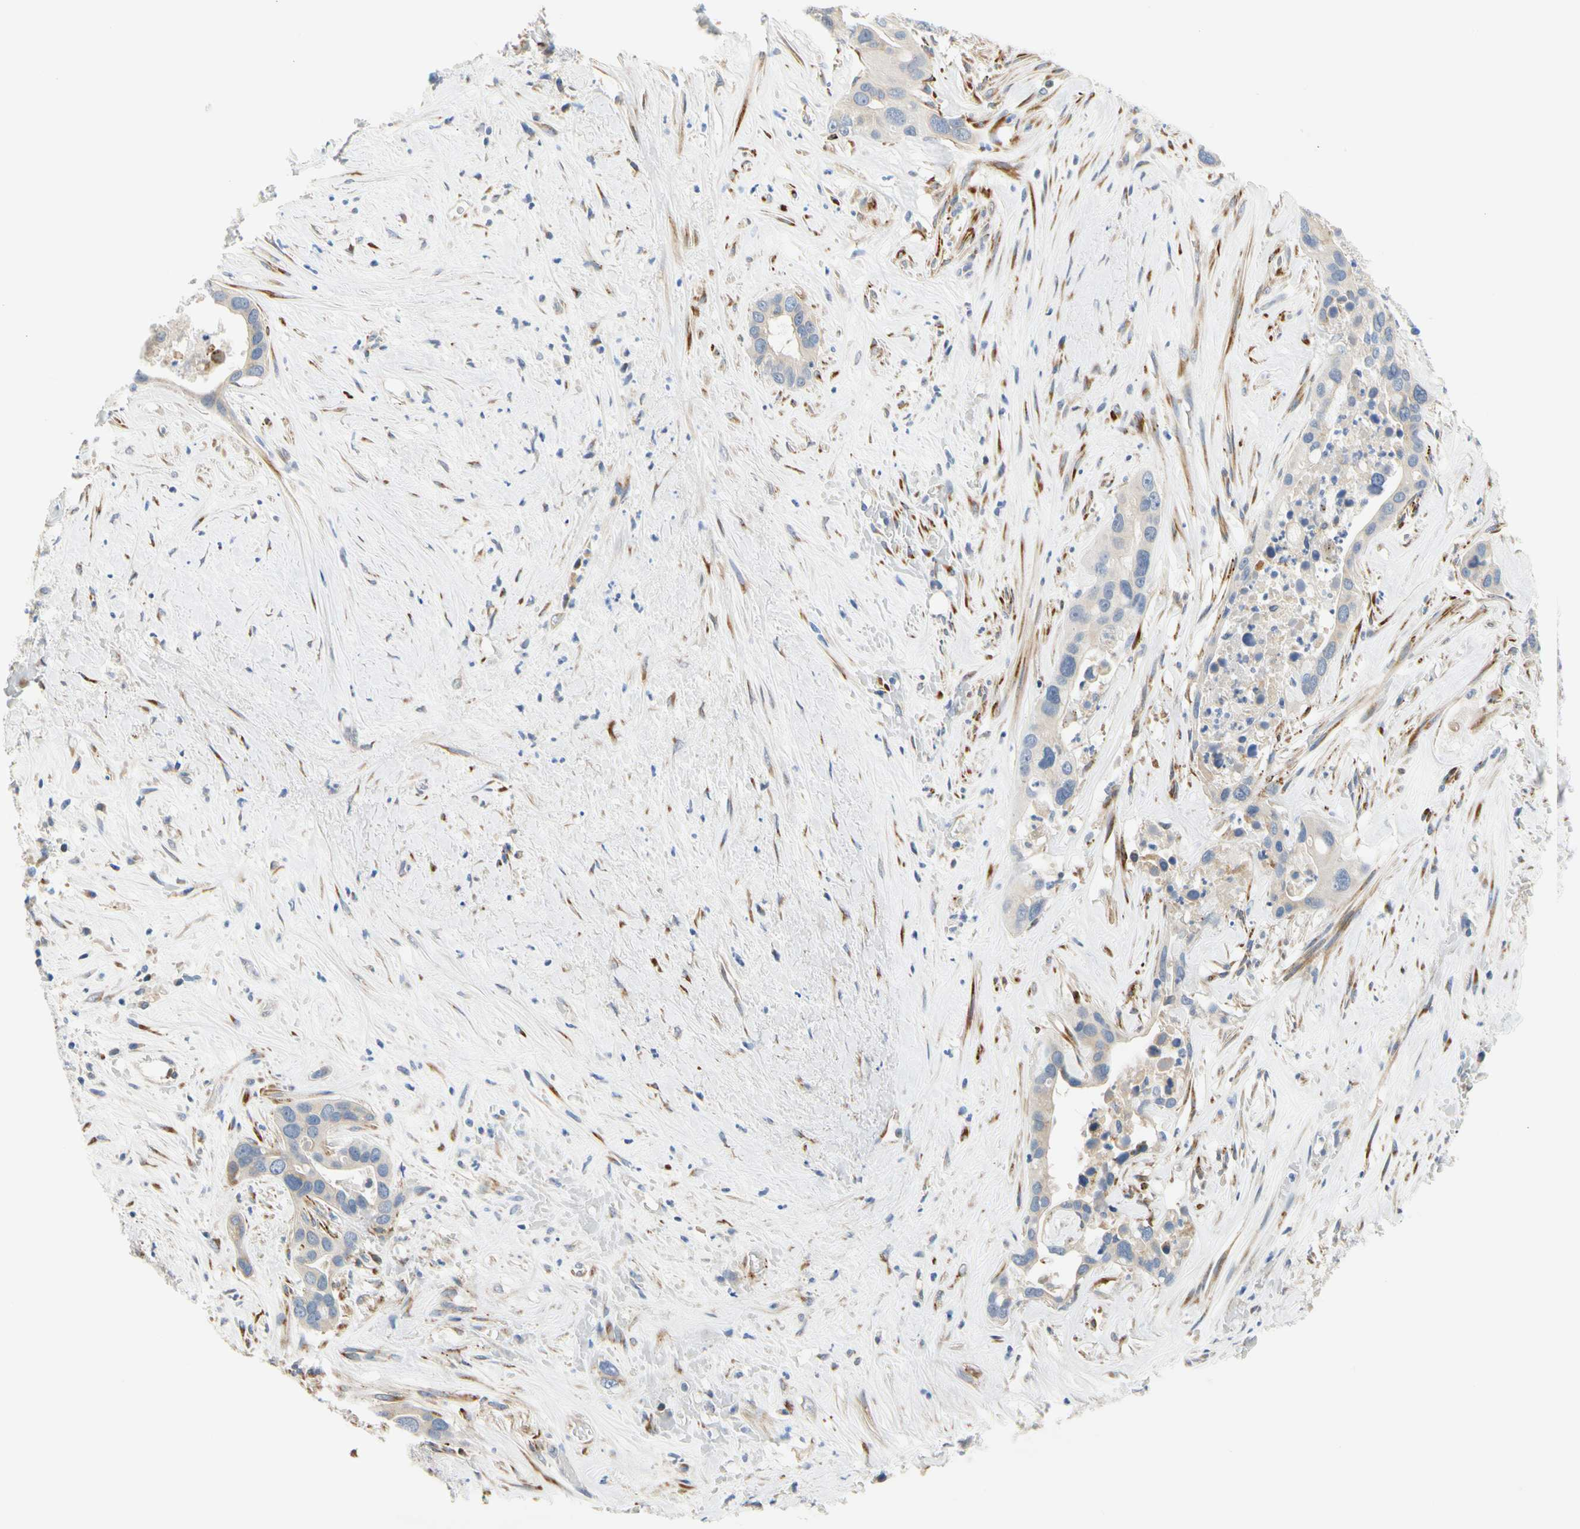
{"staining": {"intensity": "weak", "quantity": "<25%", "location": "cytoplasmic/membranous"}, "tissue": "liver cancer", "cell_type": "Tumor cells", "image_type": "cancer", "snomed": [{"axis": "morphology", "description": "Cholangiocarcinoma"}, {"axis": "topography", "description": "Liver"}], "caption": "This photomicrograph is of liver cancer (cholangiocarcinoma) stained with IHC to label a protein in brown with the nuclei are counter-stained blue. There is no staining in tumor cells.", "gene": "ZNF236", "patient": {"sex": "female", "age": 65}}